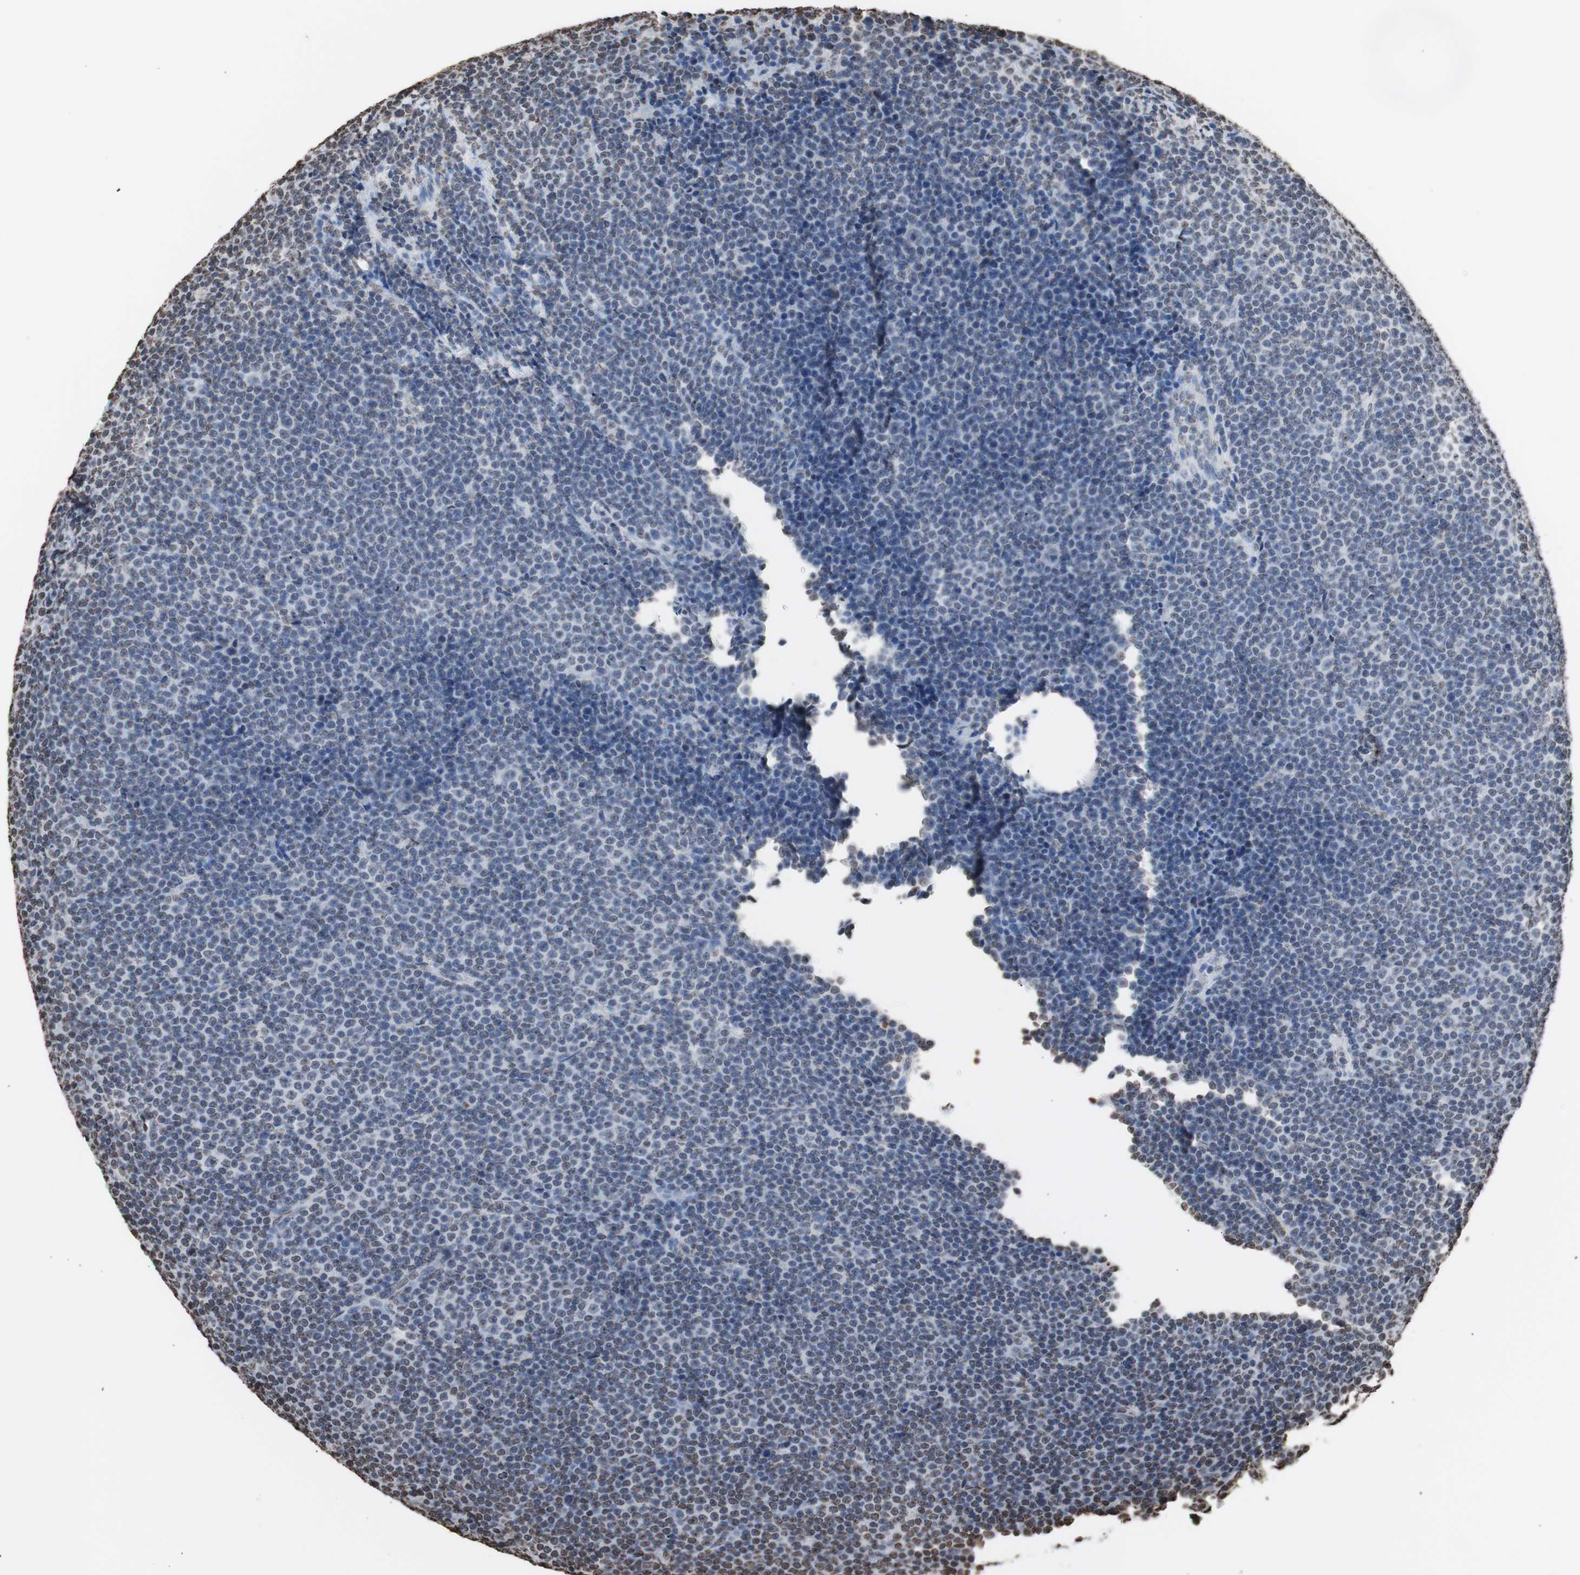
{"staining": {"intensity": "negative", "quantity": "none", "location": "none"}, "tissue": "lymphoma", "cell_type": "Tumor cells", "image_type": "cancer", "snomed": [{"axis": "morphology", "description": "Malignant lymphoma, non-Hodgkin's type, Low grade"}, {"axis": "topography", "description": "Lymph node"}], "caption": "This is a histopathology image of IHC staining of low-grade malignant lymphoma, non-Hodgkin's type, which shows no staining in tumor cells. (Immunohistochemistry, brightfield microscopy, high magnification).", "gene": "SNAI2", "patient": {"sex": "female", "age": 67}}